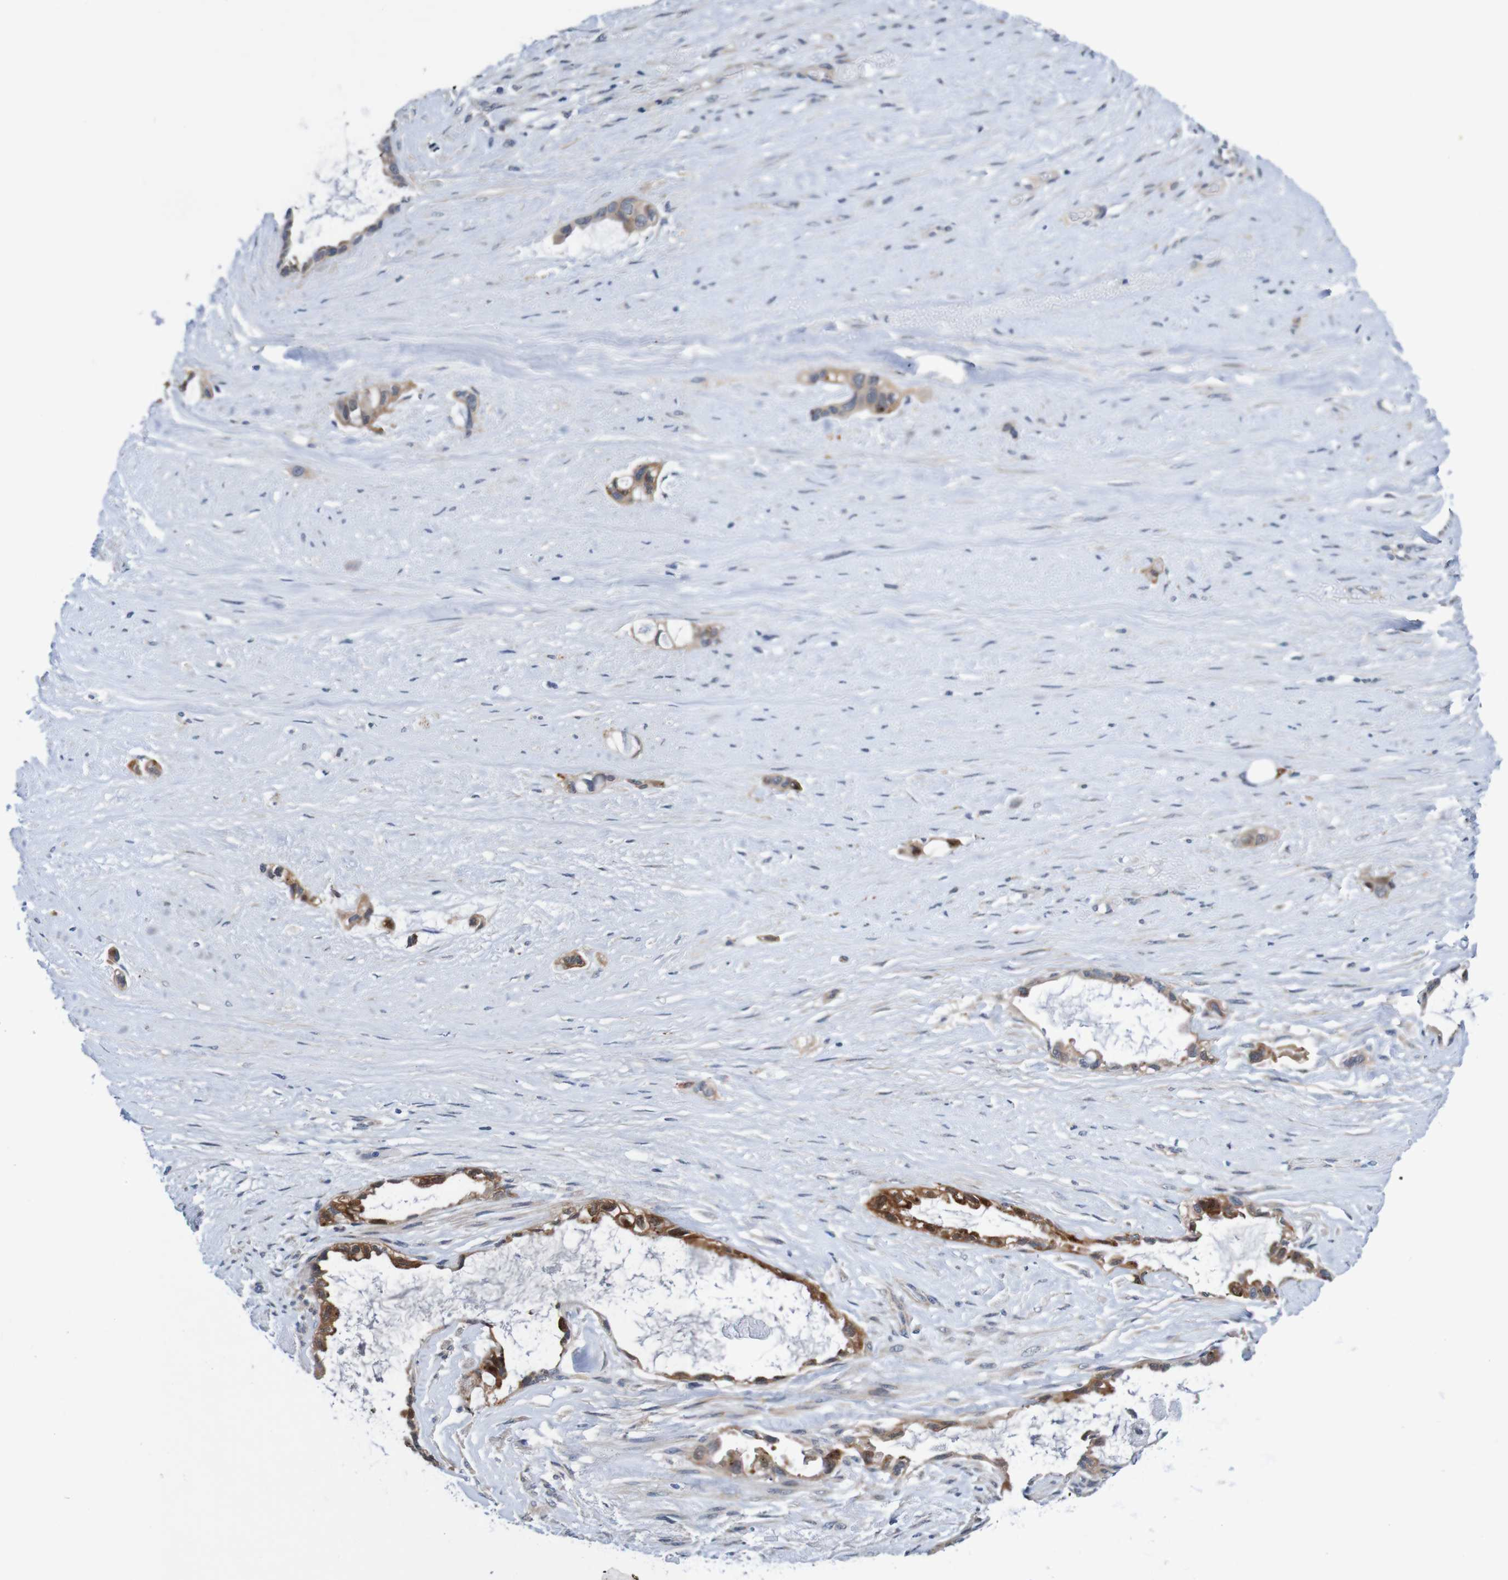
{"staining": {"intensity": "strong", "quantity": ">75%", "location": "cytoplasmic/membranous"}, "tissue": "liver cancer", "cell_type": "Tumor cells", "image_type": "cancer", "snomed": [{"axis": "morphology", "description": "Cholangiocarcinoma"}, {"axis": "topography", "description": "Liver"}], "caption": "Strong cytoplasmic/membranous protein positivity is present in approximately >75% of tumor cells in liver cholangiocarcinoma. (Stains: DAB in brown, nuclei in blue, Microscopy: brightfield microscopy at high magnification).", "gene": "CPED1", "patient": {"sex": "female", "age": 65}}